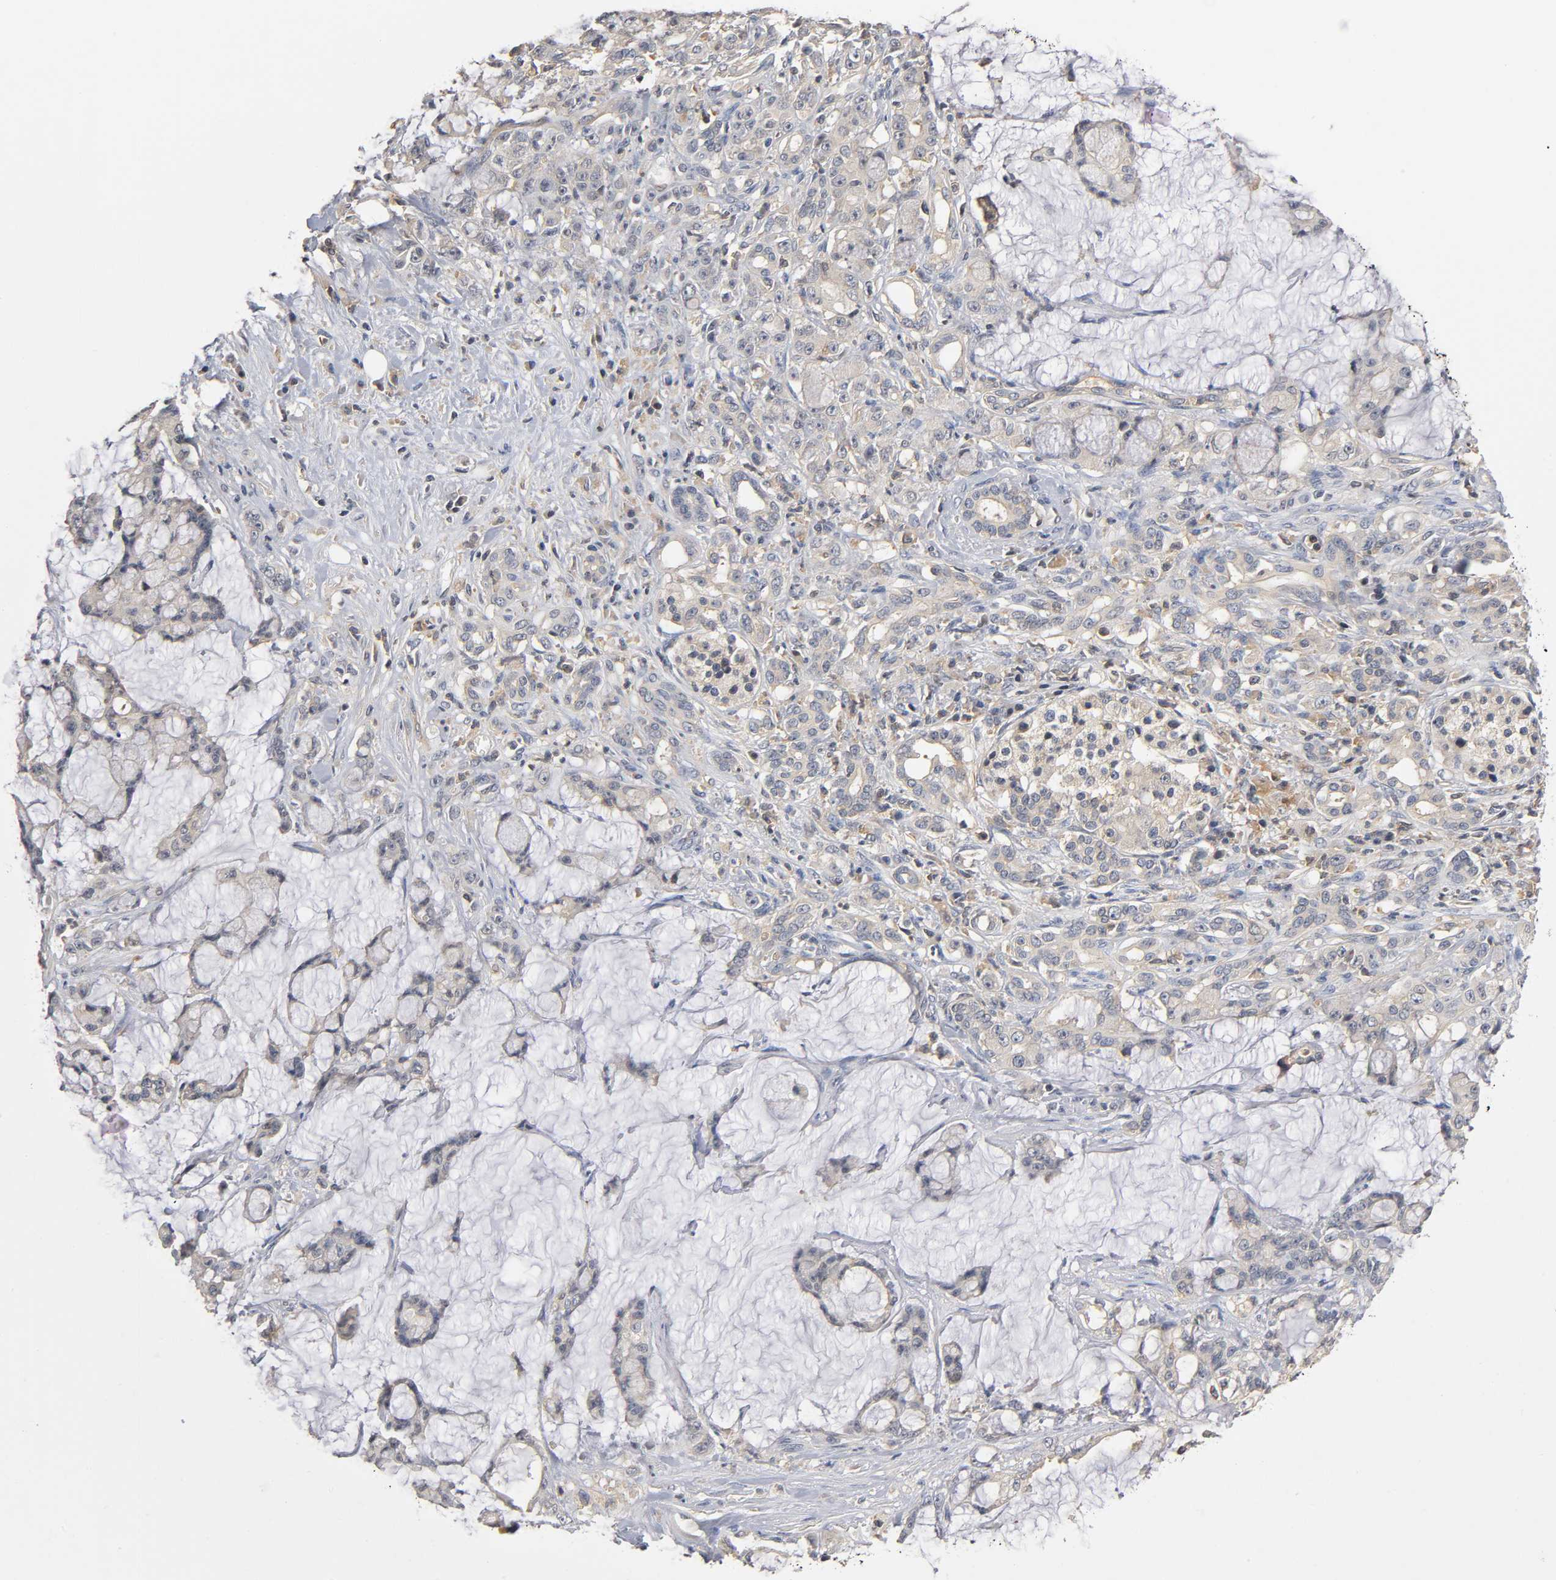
{"staining": {"intensity": "moderate", "quantity": ">75%", "location": "cytoplasmic/membranous"}, "tissue": "pancreatic cancer", "cell_type": "Tumor cells", "image_type": "cancer", "snomed": [{"axis": "morphology", "description": "Adenocarcinoma, NOS"}, {"axis": "topography", "description": "Pancreas"}], "caption": "Protein staining of pancreatic adenocarcinoma tissue displays moderate cytoplasmic/membranous positivity in about >75% of tumor cells.", "gene": "ACTR2", "patient": {"sex": "female", "age": 73}}